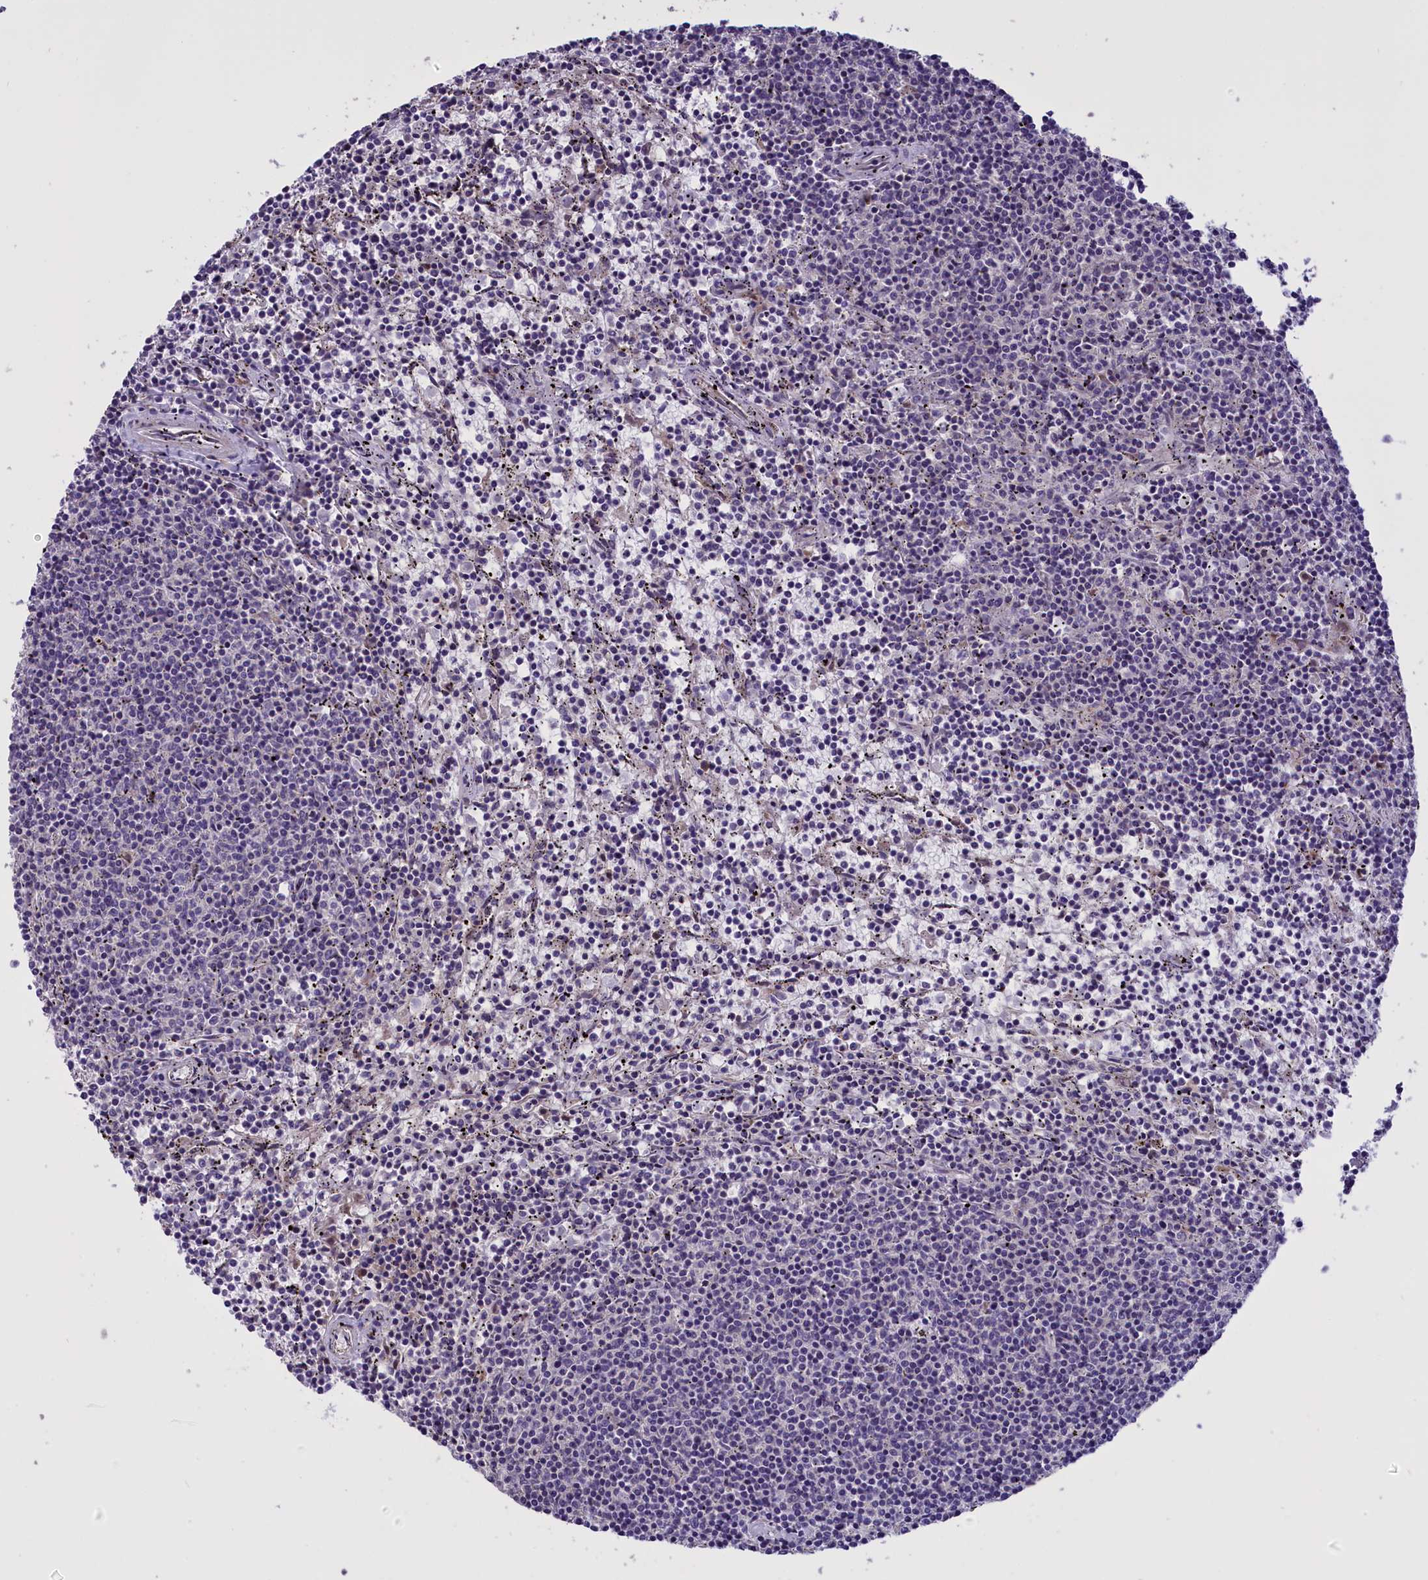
{"staining": {"intensity": "negative", "quantity": "none", "location": "none"}, "tissue": "lymphoma", "cell_type": "Tumor cells", "image_type": "cancer", "snomed": [{"axis": "morphology", "description": "Malignant lymphoma, non-Hodgkin's type, Low grade"}, {"axis": "topography", "description": "Spleen"}], "caption": "The micrograph shows no significant positivity in tumor cells of lymphoma.", "gene": "ENHO", "patient": {"sex": "female", "age": 50}}